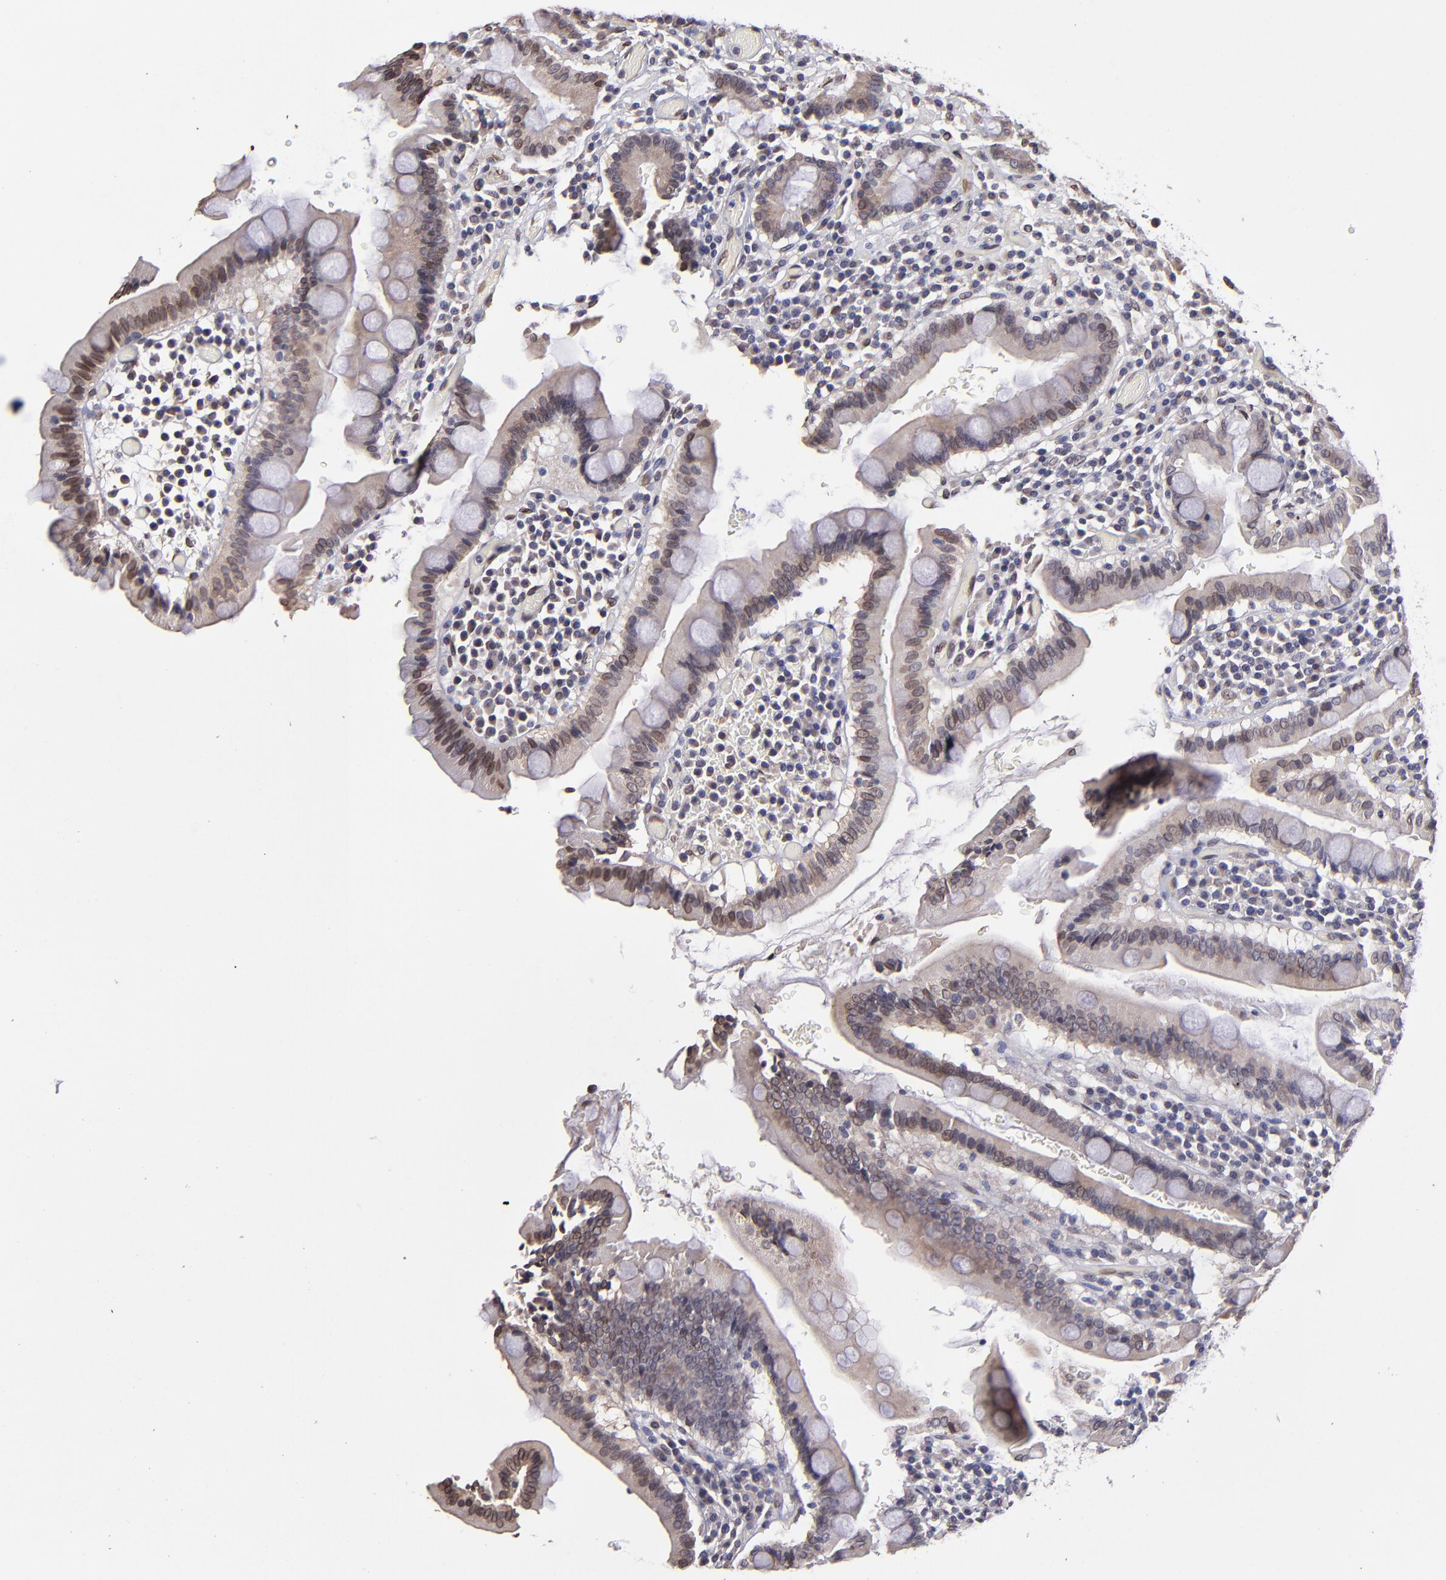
{"staining": {"intensity": "weak", "quantity": ">75%", "location": "cytoplasmic/membranous,nuclear"}, "tissue": "duodenum", "cell_type": "Glandular cells", "image_type": "normal", "snomed": [{"axis": "morphology", "description": "Normal tissue, NOS"}, {"axis": "topography", "description": "Stomach, lower"}, {"axis": "topography", "description": "Duodenum"}], "caption": "Duodenum stained for a protein (brown) reveals weak cytoplasmic/membranous,nuclear positive positivity in approximately >75% of glandular cells.", "gene": "PUM3", "patient": {"sex": "male", "age": 84}}